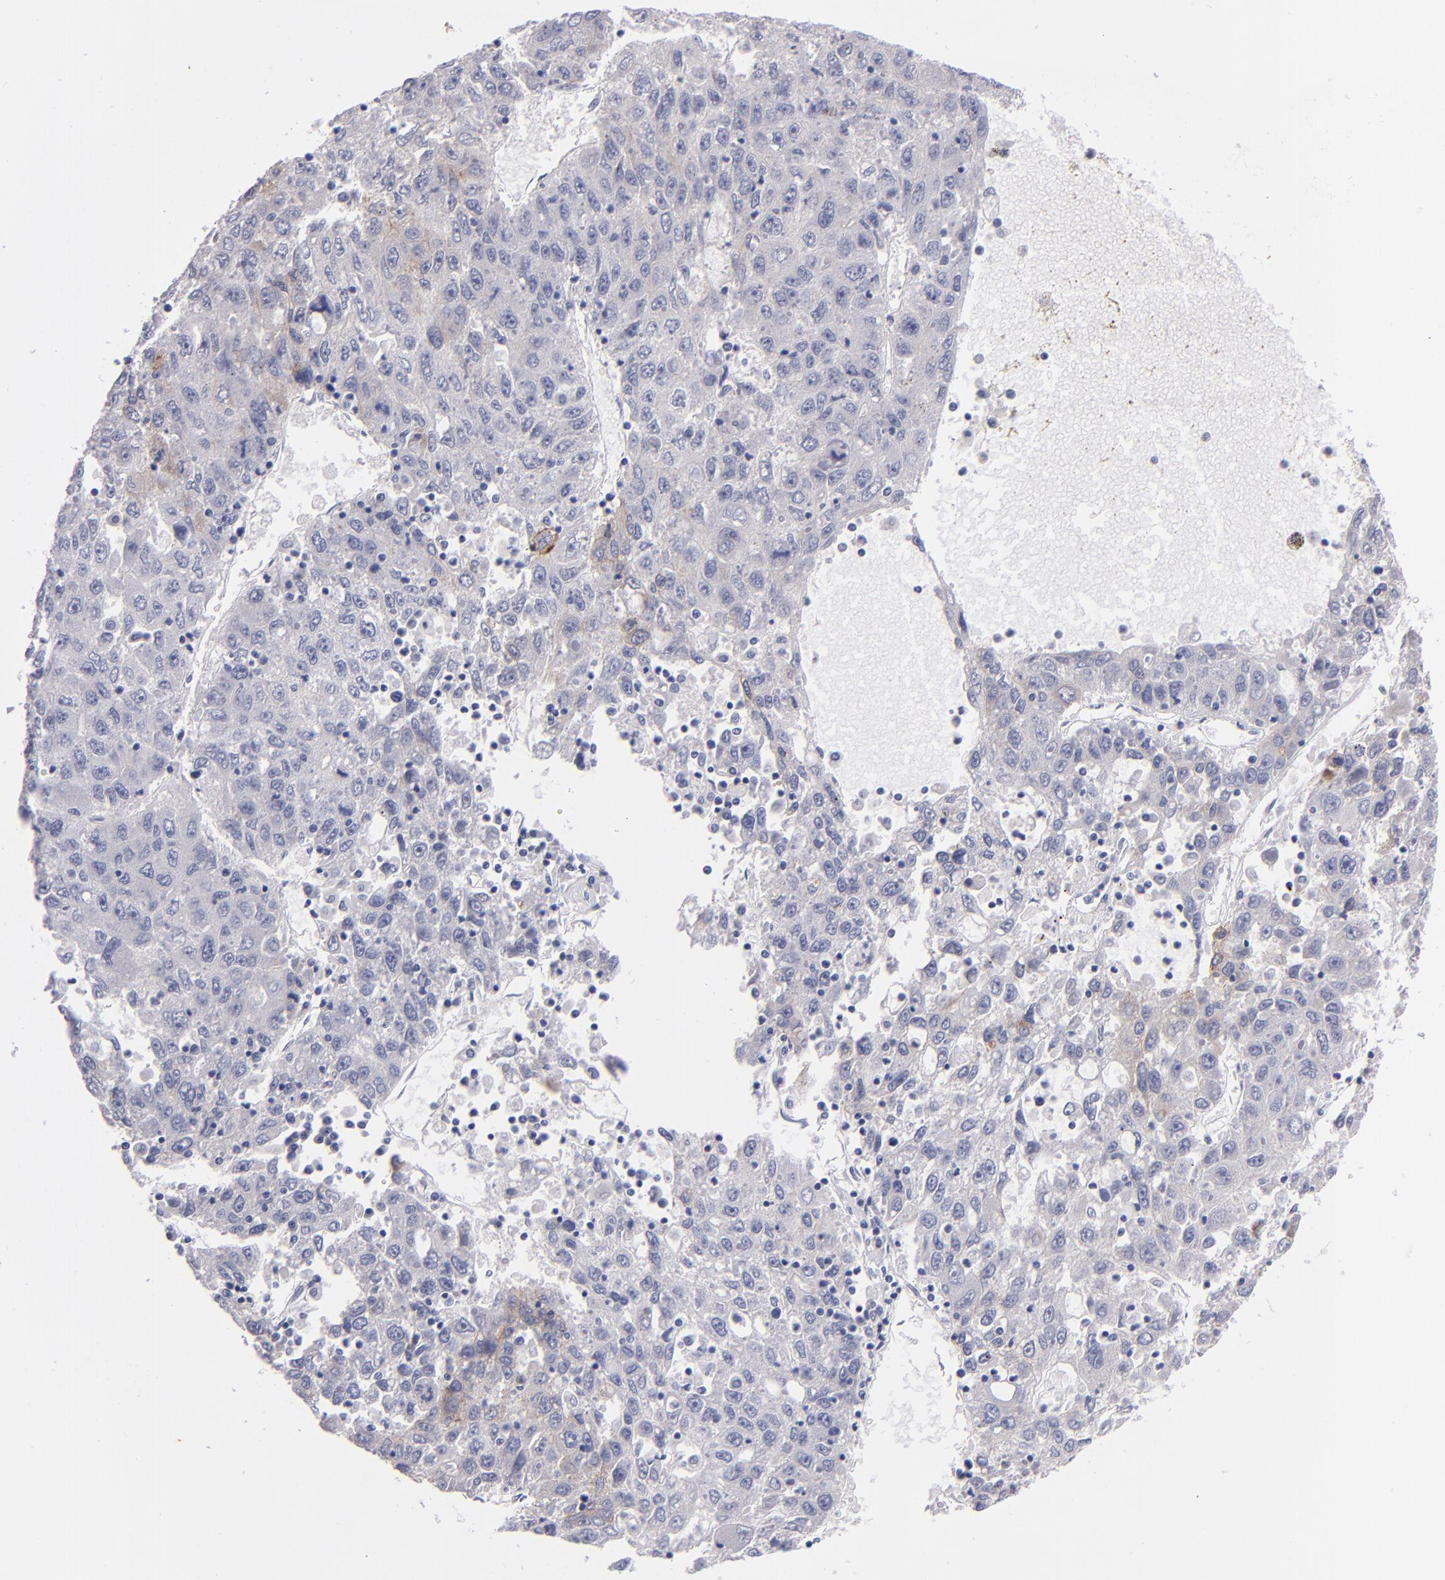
{"staining": {"intensity": "negative", "quantity": "none", "location": "none"}, "tissue": "liver cancer", "cell_type": "Tumor cells", "image_type": "cancer", "snomed": [{"axis": "morphology", "description": "Carcinoma, Hepatocellular, NOS"}, {"axis": "topography", "description": "Liver"}], "caption": "Immunohistochemical staining of human liver hepatocellular carcinoma demonstrates no significant positivity in tumor cells.", "gene": "SNAP25", "patient": {"sex": "male", "age": 49}}